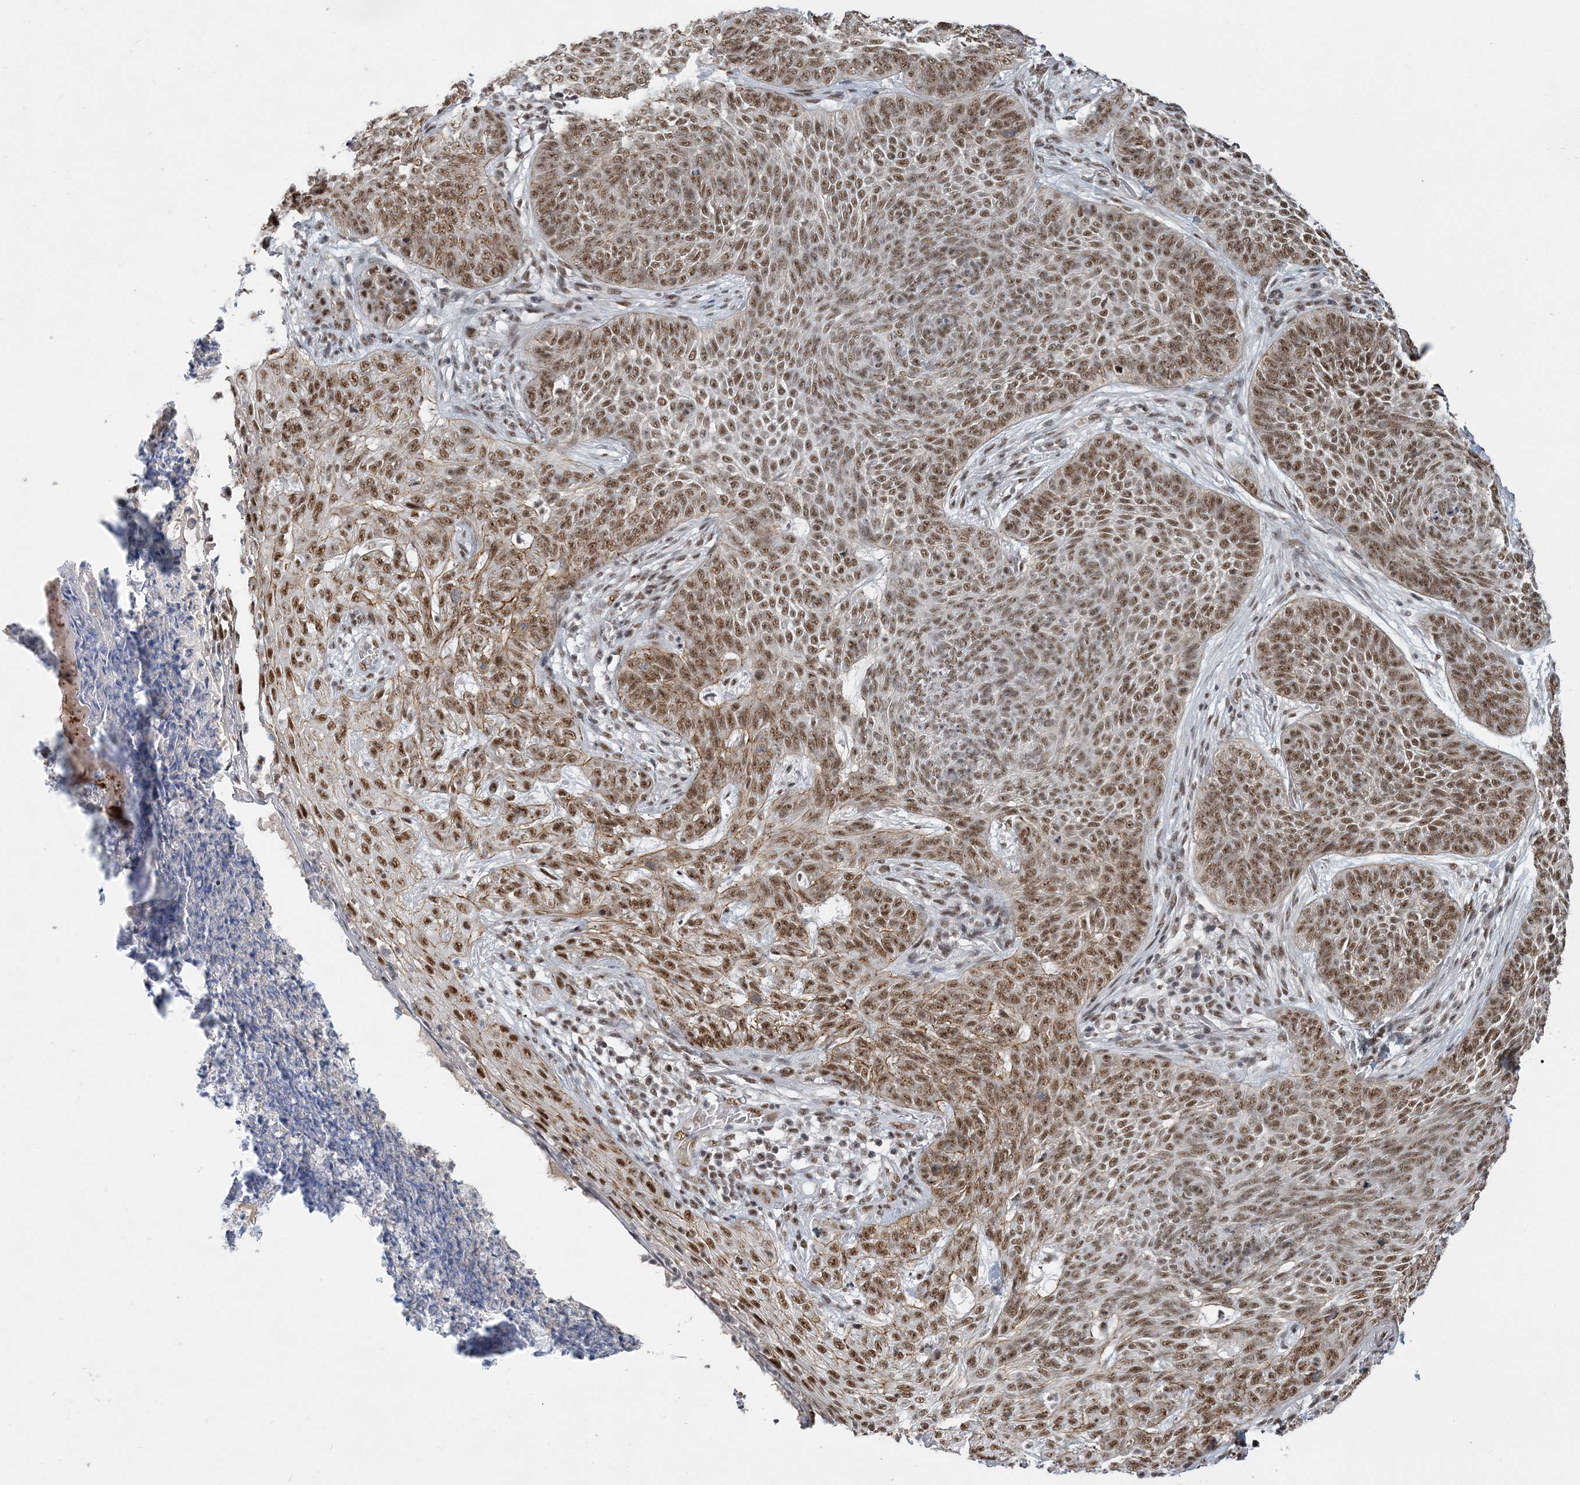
{"staining": {"intensity": "moderate", "quantity": ">75%", "location": "nuclear"}, "tissue": "skin cancer", "cell_type": "Tumor cells", "image_type": "cancer", "snomed": [{"axis": "morphology", "description": "Basal cell carcinoma"}, {"axis": "topography", "description": "Skin"}], "caption": "A brown stain shows moderate nuclear staining of a protein in human skin cancer tumor cells.", "gene": "PLRG1", "patient": {"sex": "male", "age": 85}}